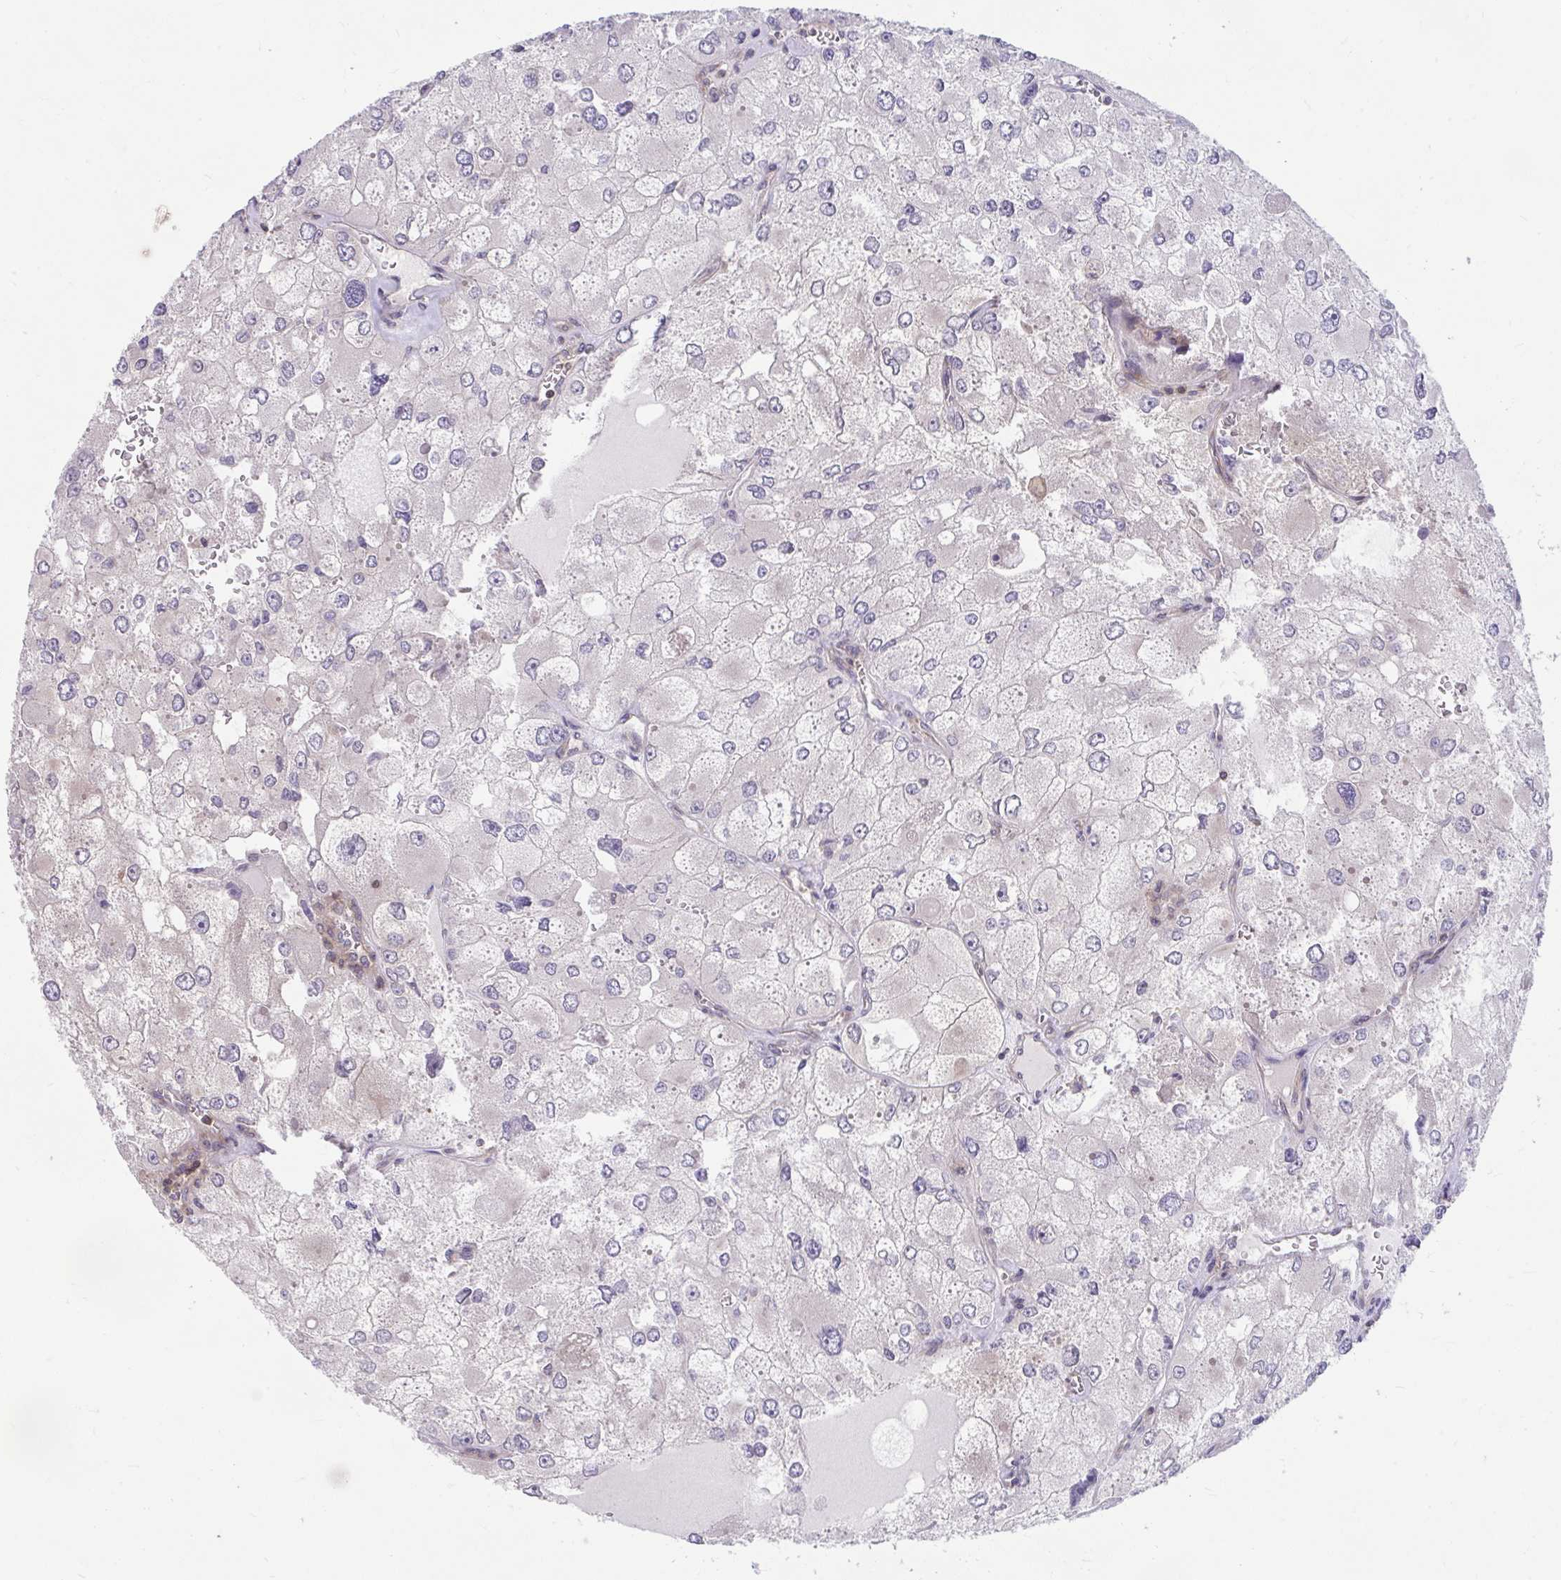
{"staining": {"intensity": "negative", "quantity": "none", "location": "none"}, "tissue": "renal cancer", "cell_type": "Tumor cells", "image_type": "cancer", "snomed": [{"axis": "morphology", "description": "Adenocarcinoma, NOS"}, {"axis": "topography", "description": "Kidney"}], "caption": "Tumor cells show no significant staining in renal cancer. (DAB (3,3'-diaminobenzidine) immunohistochemistry (IHC) visualized using brightfield microscopy, high magnification).", "gene": "PCDHB7", "patient": {"sex": "female", "age": 70}}